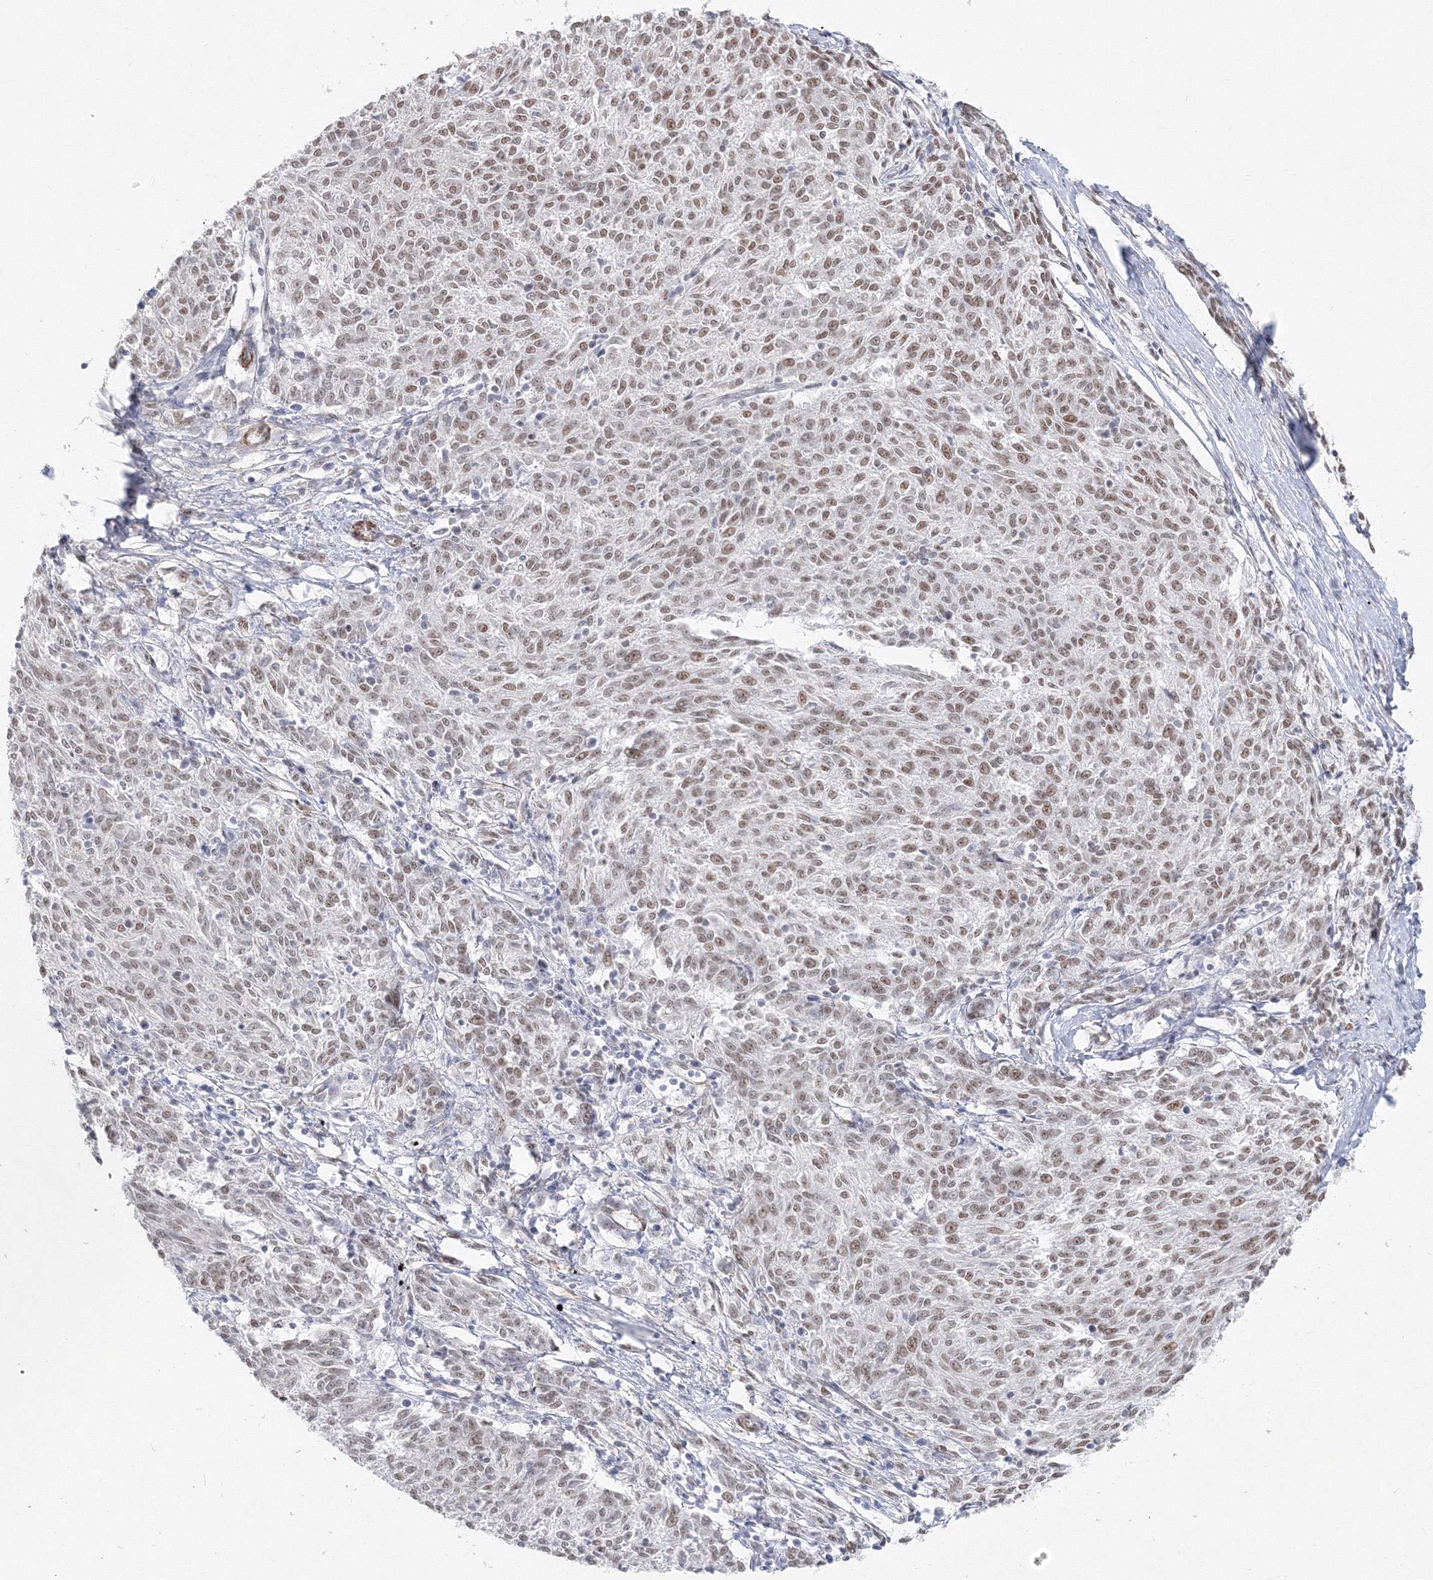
{"staining": {"intensity": "weak", "quantity": ">75%", "location": "nuclear"}, "tissue": "melanoma", "cell_type": "Tumor cells", "image_type": "cancer", "snomed": [{"axis": "morphology", "description": "Malignant melanoma, NOS"}, {"axis": "topography", "description": "Skin"}], "caption": "IHC staining of malignant melanoma, which exhibits low levels of weak nuclear expression in about >75% of tumor cells indicating weak nuclear protein staining. The staining was performed using DAB (3,3'-diaminobenzidine) (brown) for protein detection and nuclei were counterstained in hematoxylin (blue).", "gene": "ZNF638", "patient": {"sex": "female", "age": 72}}